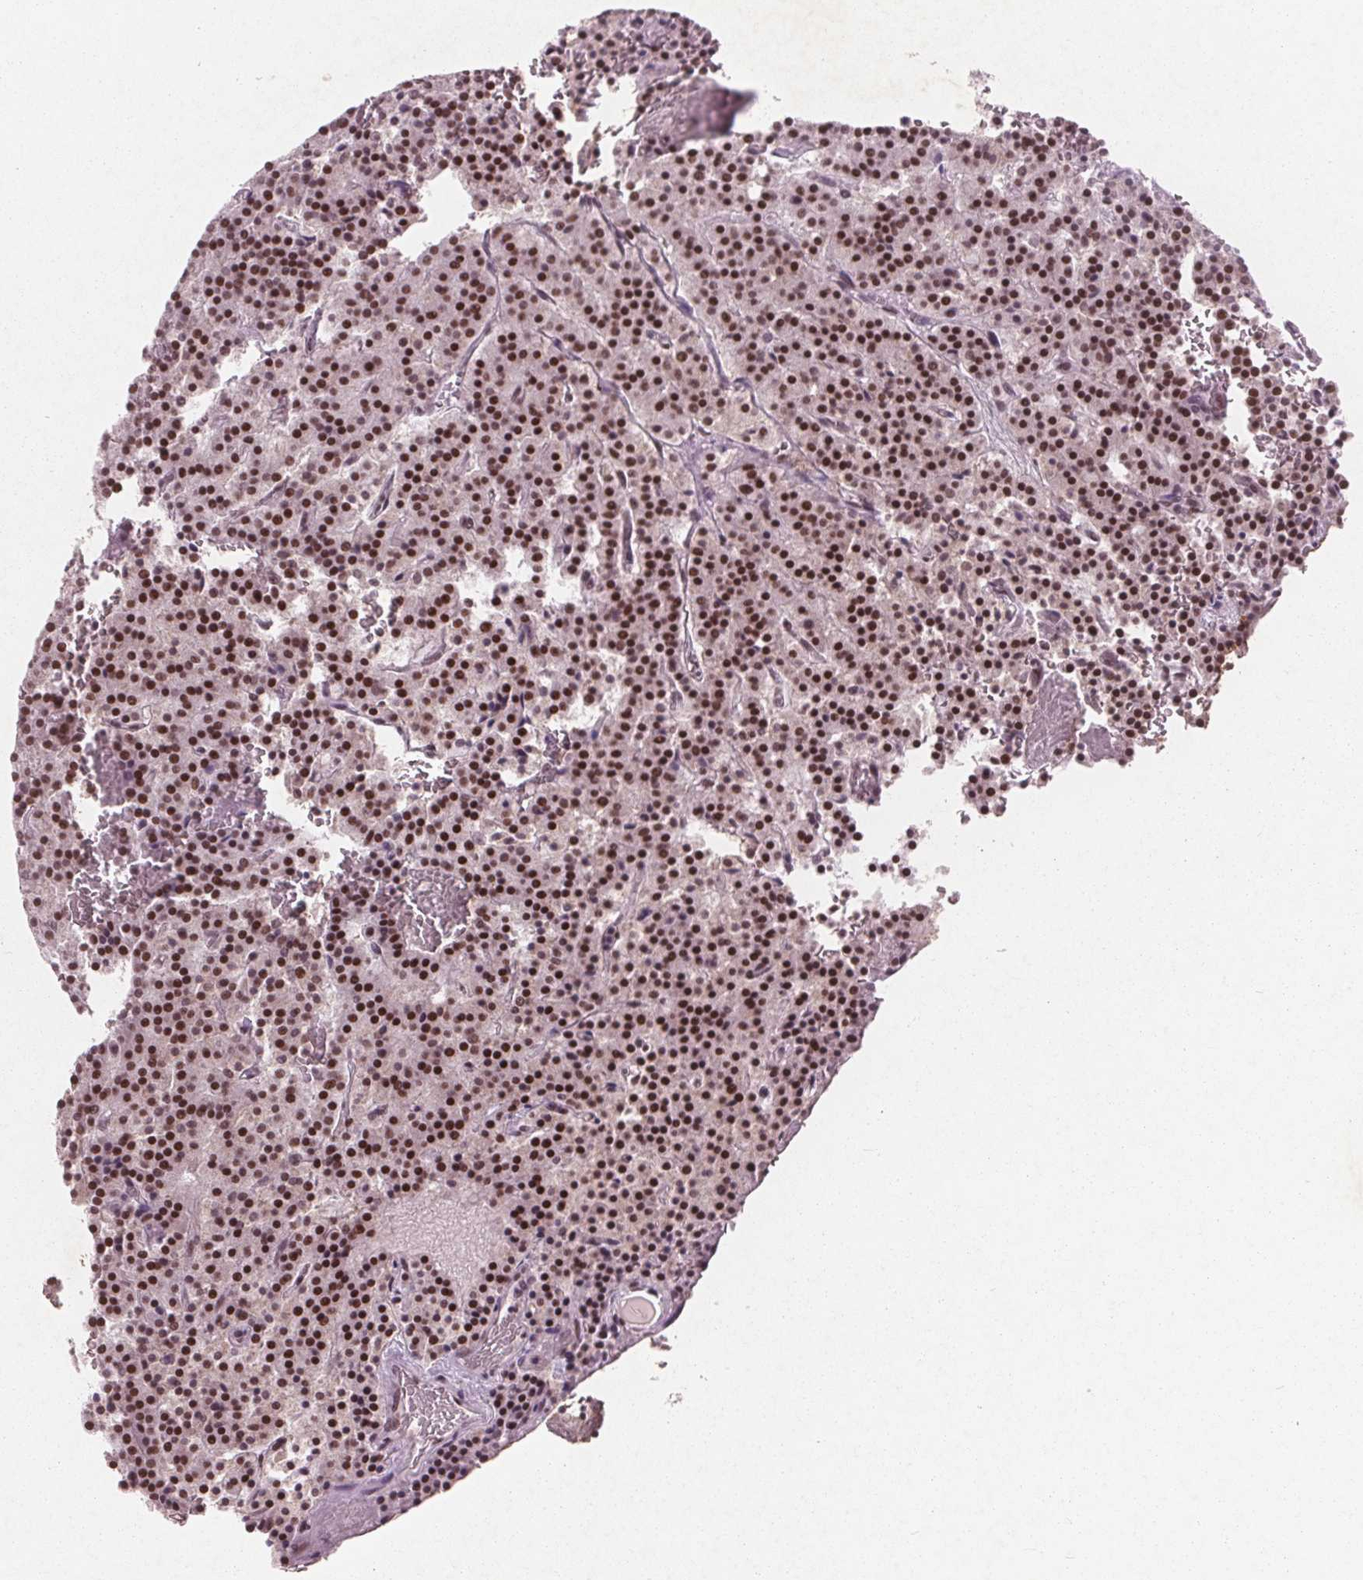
{"staining": {"intensity": "strong", "quantity": ">75%", "location": "nuclear"}, "tissue": "carcinoid", "cell_type": "Tumor cells", "image_type": "cancer", "snomed": [{"axis": "morphology", "description": "Carcinoid, malignant, NOS"}, {"axis": "topography", "description": "Lung"}], "caption": "Carcinoid (malignant) stained with a brown dye displays strong nuclear positive positivity in about >75% of tumor cells.", "gene": "RPS6KA2", "patient": {"sex": "male", "age": 70}}